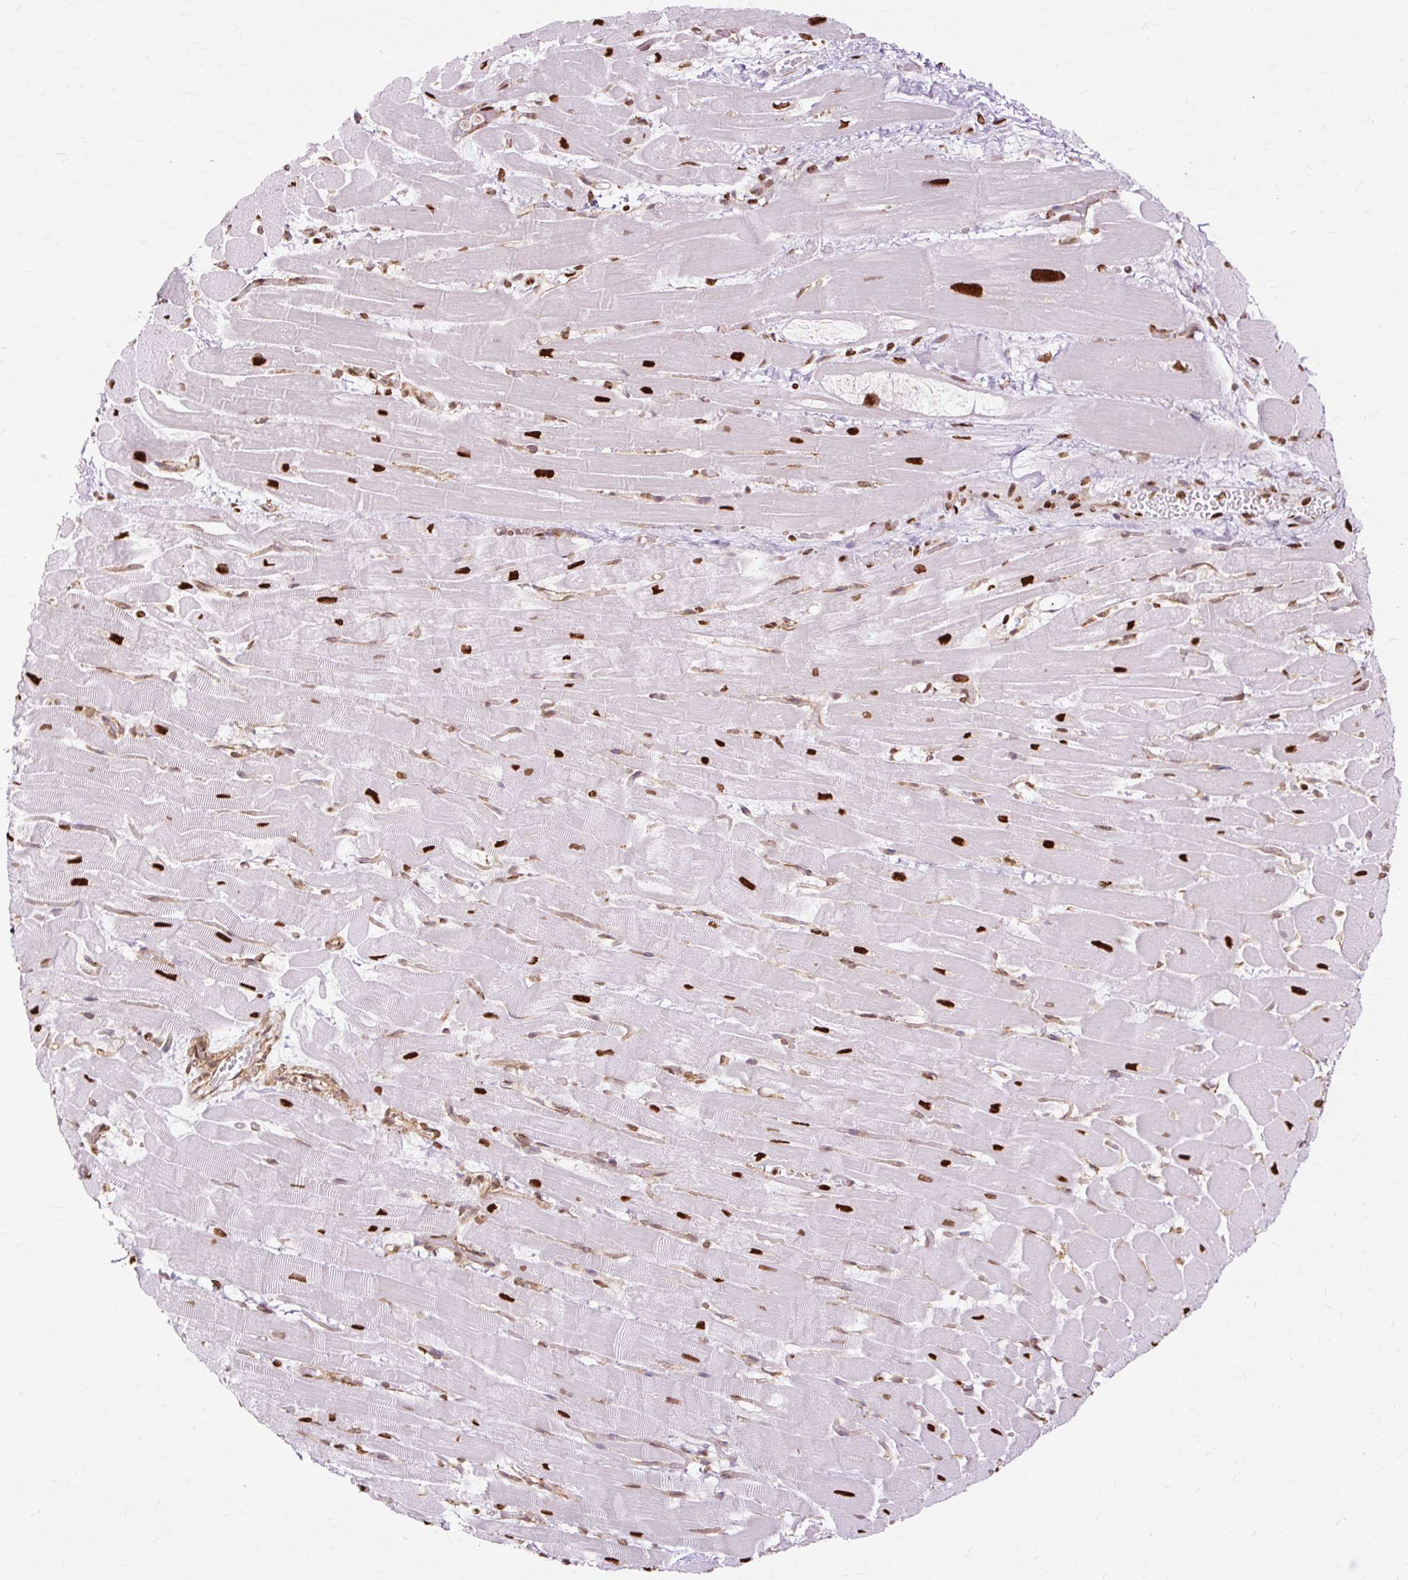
{"staining": {"intensity": "strong", "quantity": ">75%", "location": "nuclear"}, "tissue": "heart muscle", "cell_type": "Cardiomyocytes", "image_type": "normal", "snomed": [{"axis": "morphology", "description": "Normal tissue, NOS"}, {"axis": "topography", "description": "Heart"}], "caption": "Protein analysis of unremarkable heart muscle reveals strong nuclear expression in about >75% of cardiomyocytes.", "gene": "XRCC6", "patient": {"sex": "male", "age": 37}}